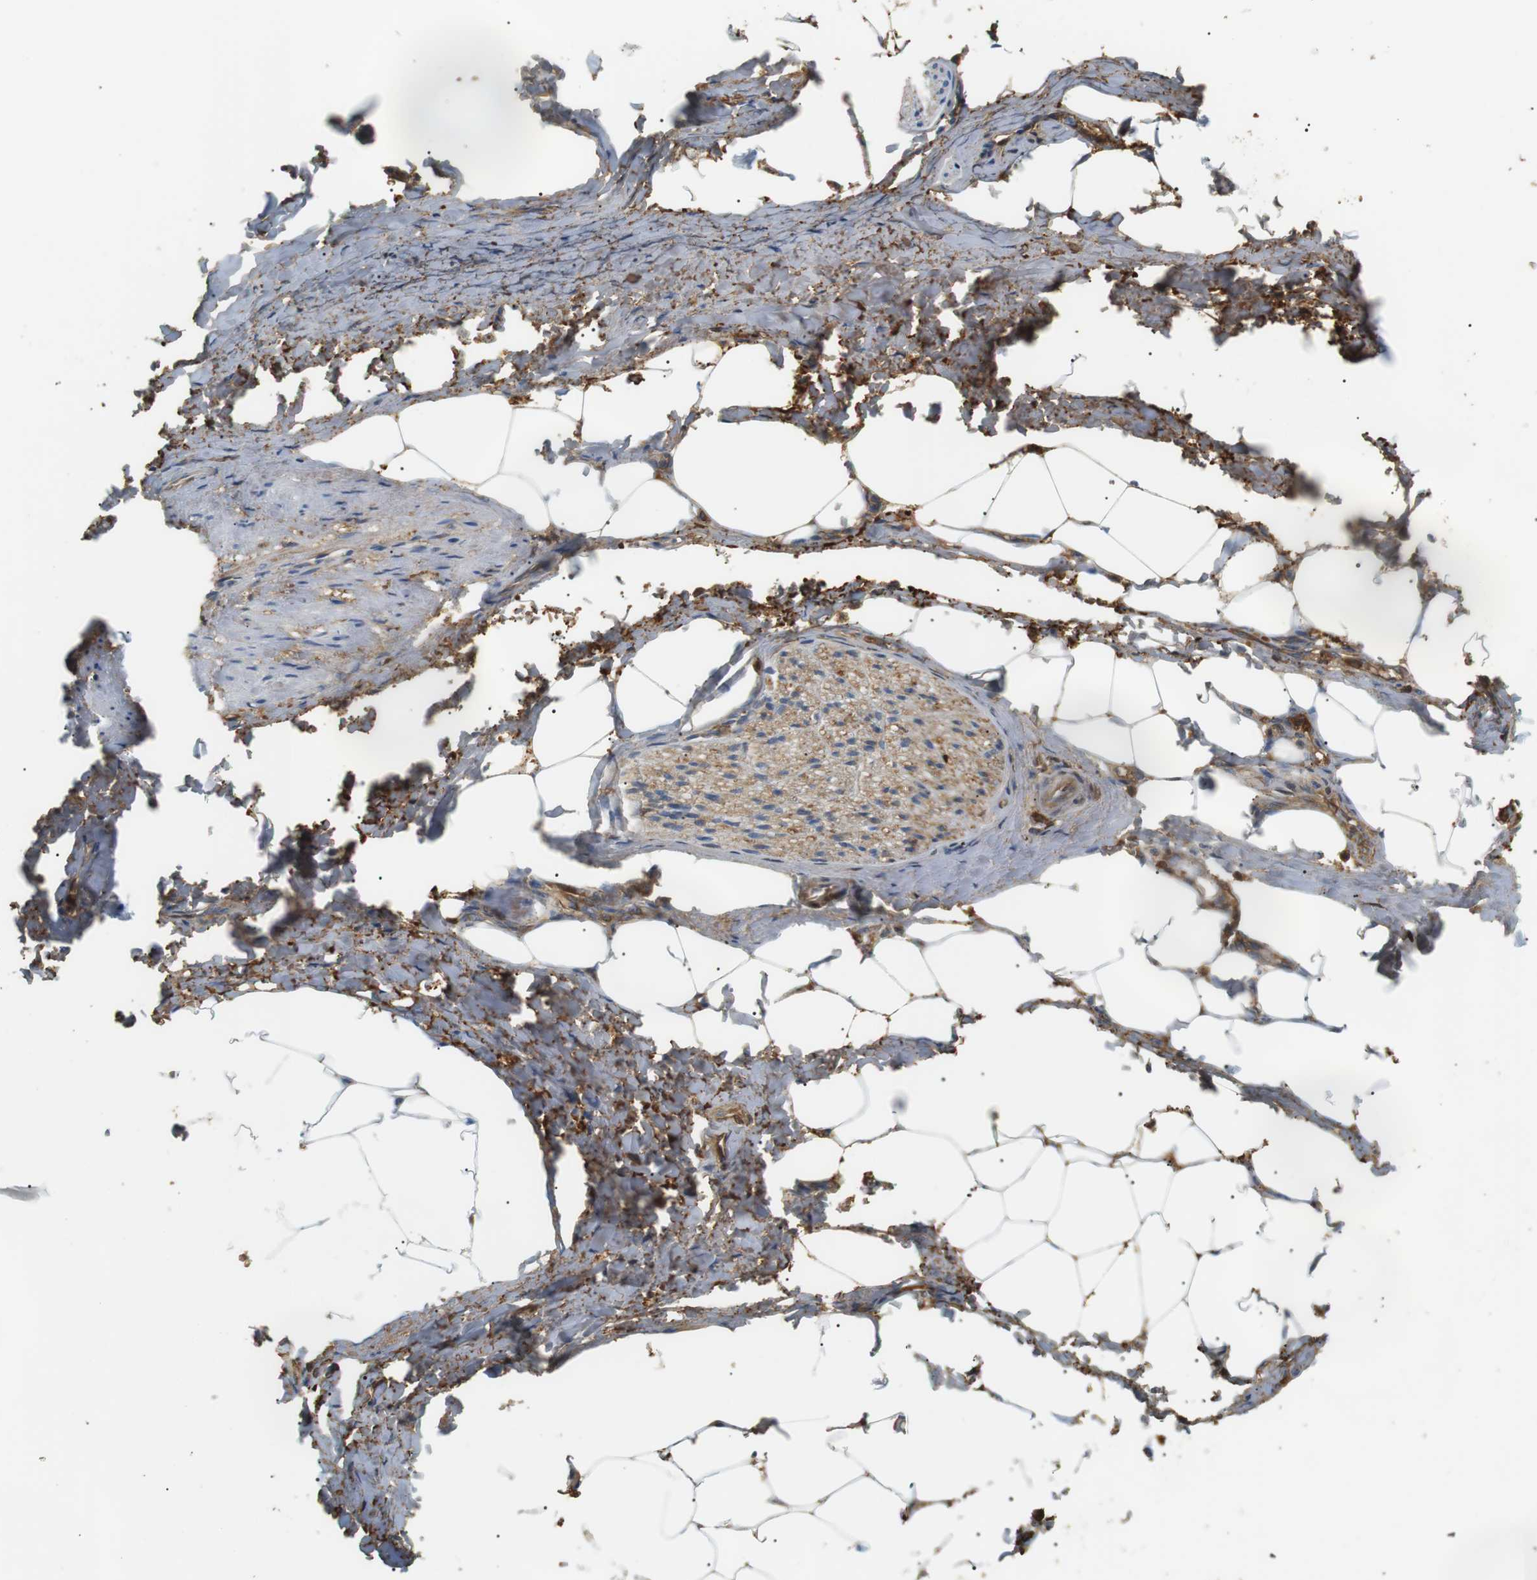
{"staining": {"intensity": "moderate", "quantity": "25%-75%", "location": "cytoplasmic/membranous"}, "tissue": "adipose tissue", "cell_type": "Adipocytes", "image_type": "normal", "snomed": [{"axis": "morphology", "description": "Normal tissue, NOS"}, {"axis": "topography", "description": "Soft tissue"}, {"axis": "topography", "description": "Vascular tissue"}], "caption": "This histopathology image demonstrates immunohistochemistry staining of benign human adipose tissue, with medium moderate cytoplasmic/membranous staining in about 25%-75% of adipocytes.", "gene": "ADCY10", "patient": {"sex": "female", "age": 35}}